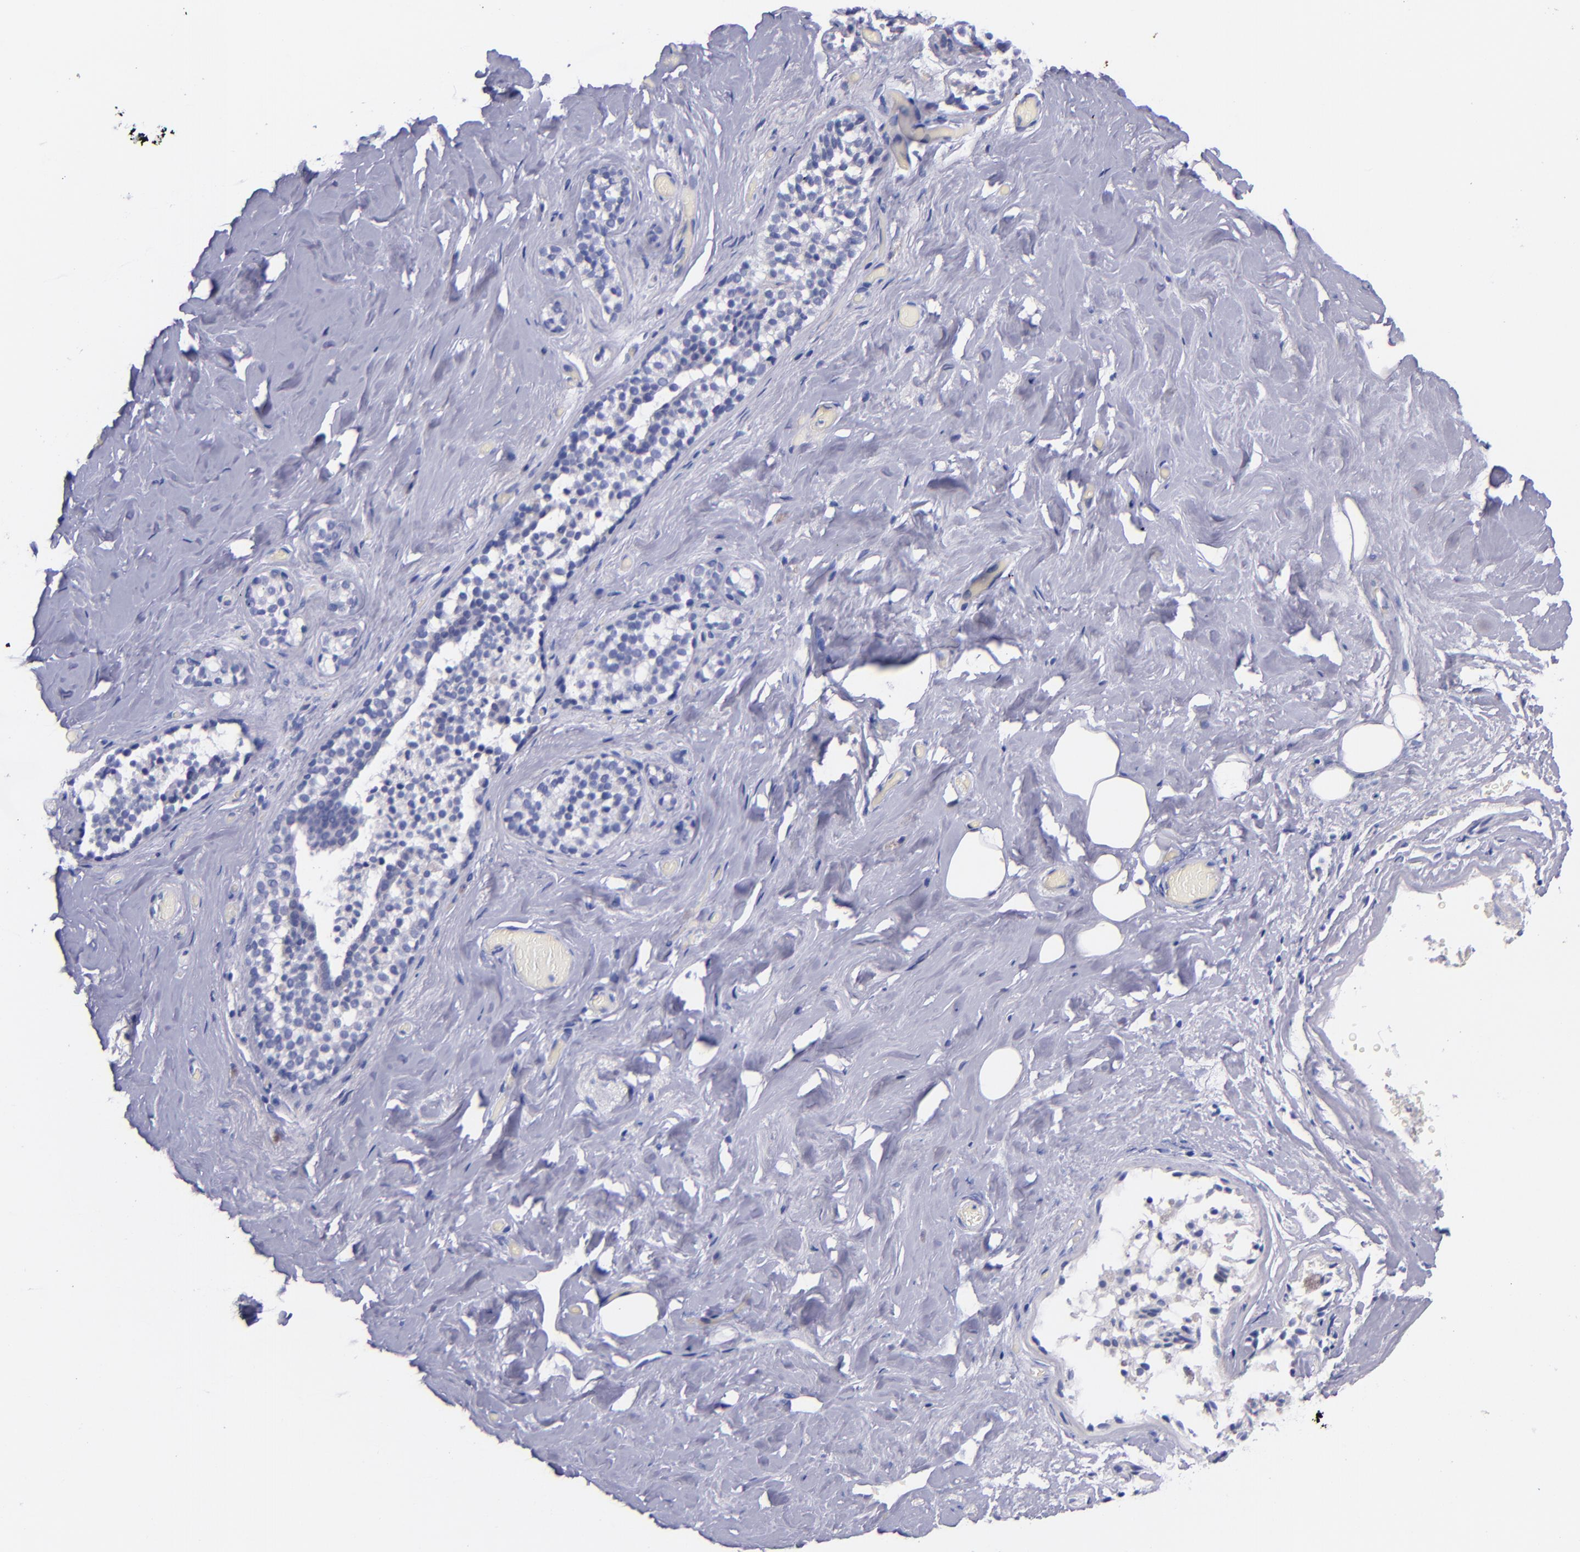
{"staining": {"intensity": "negative", "quantity": "none", "location": "none"}, "tissue": "breast", "cell_type": "Adipocytes", "image_type": "normal", "snomed": [{"axis": "morphology", "description": "Normal tissue, NOS"}, {"axis": "topography", "description": "Breast"}], "caption": "An IHC image of unremarkable breast is shown. There is no staining in adipocytes of breast.", "gene": "SV2A", "patient": {"sex": "female", "age": 75}}